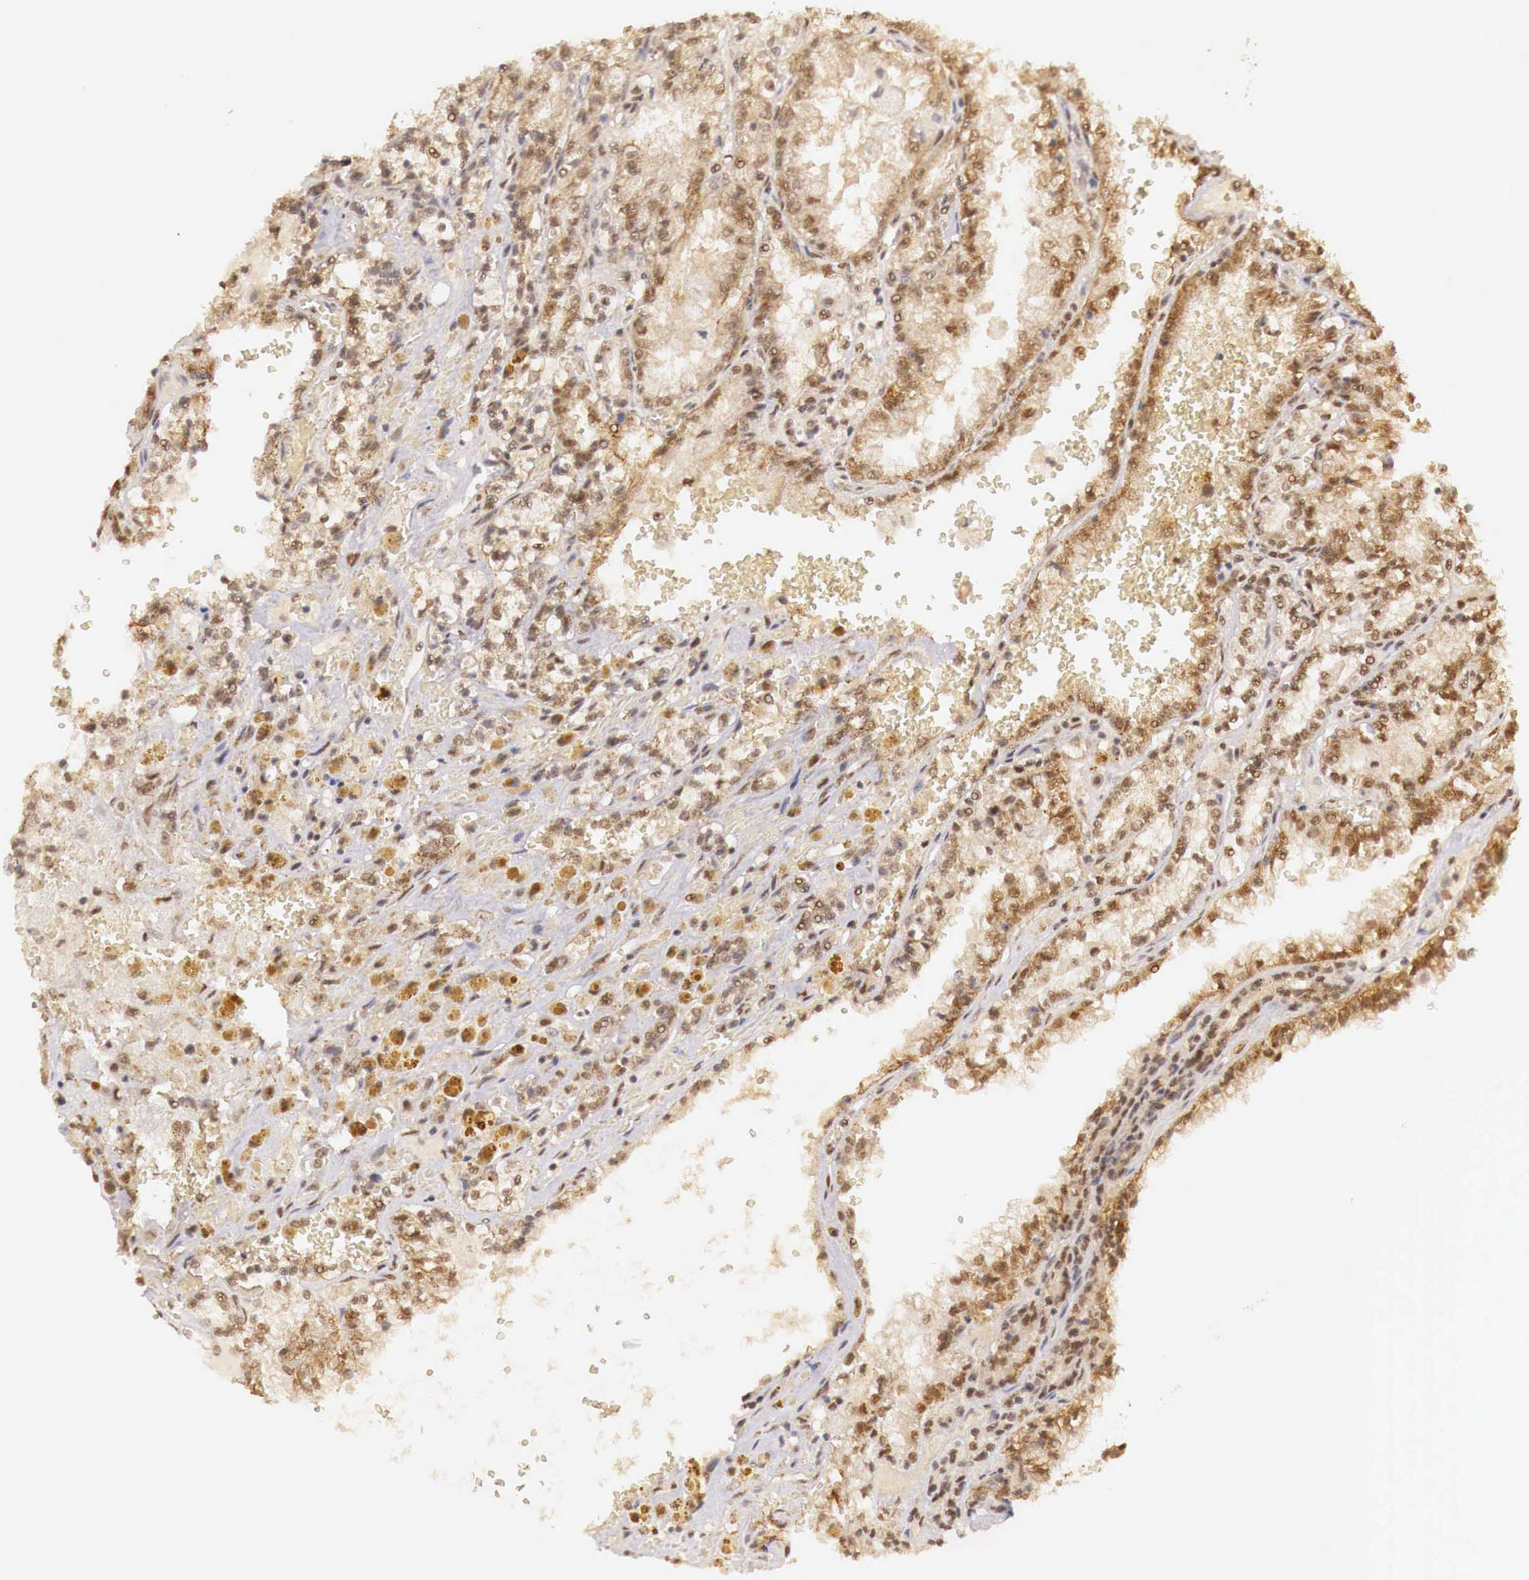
{"staining": {"intensity": "moderate", "quantity": ">75%", "location": "cytoplasmic/membranous,nuclear"}, "tissue": "renal cancer", "cell_type": "Tumor cells", "image_type": "cancer", "snomed": [{"axis": "morphology", "description": "Adenocarcinoma, NOS"}, {"axis": "topography", "description": "Kidney"}], "caption": "DAB immunohistochemical staining of human renal cancer (adenocarcinoma) shows moderate cytoplasmic/membranous and nuclear protein staining in approximately >75% of tumor cells. The protein is stained brown, and the nuclei are stained in blue (DAB IHC with brightfield microscopy, high magnification).", "gene": "GPKOW", "patient": {"sex": "female", "age": 56}}